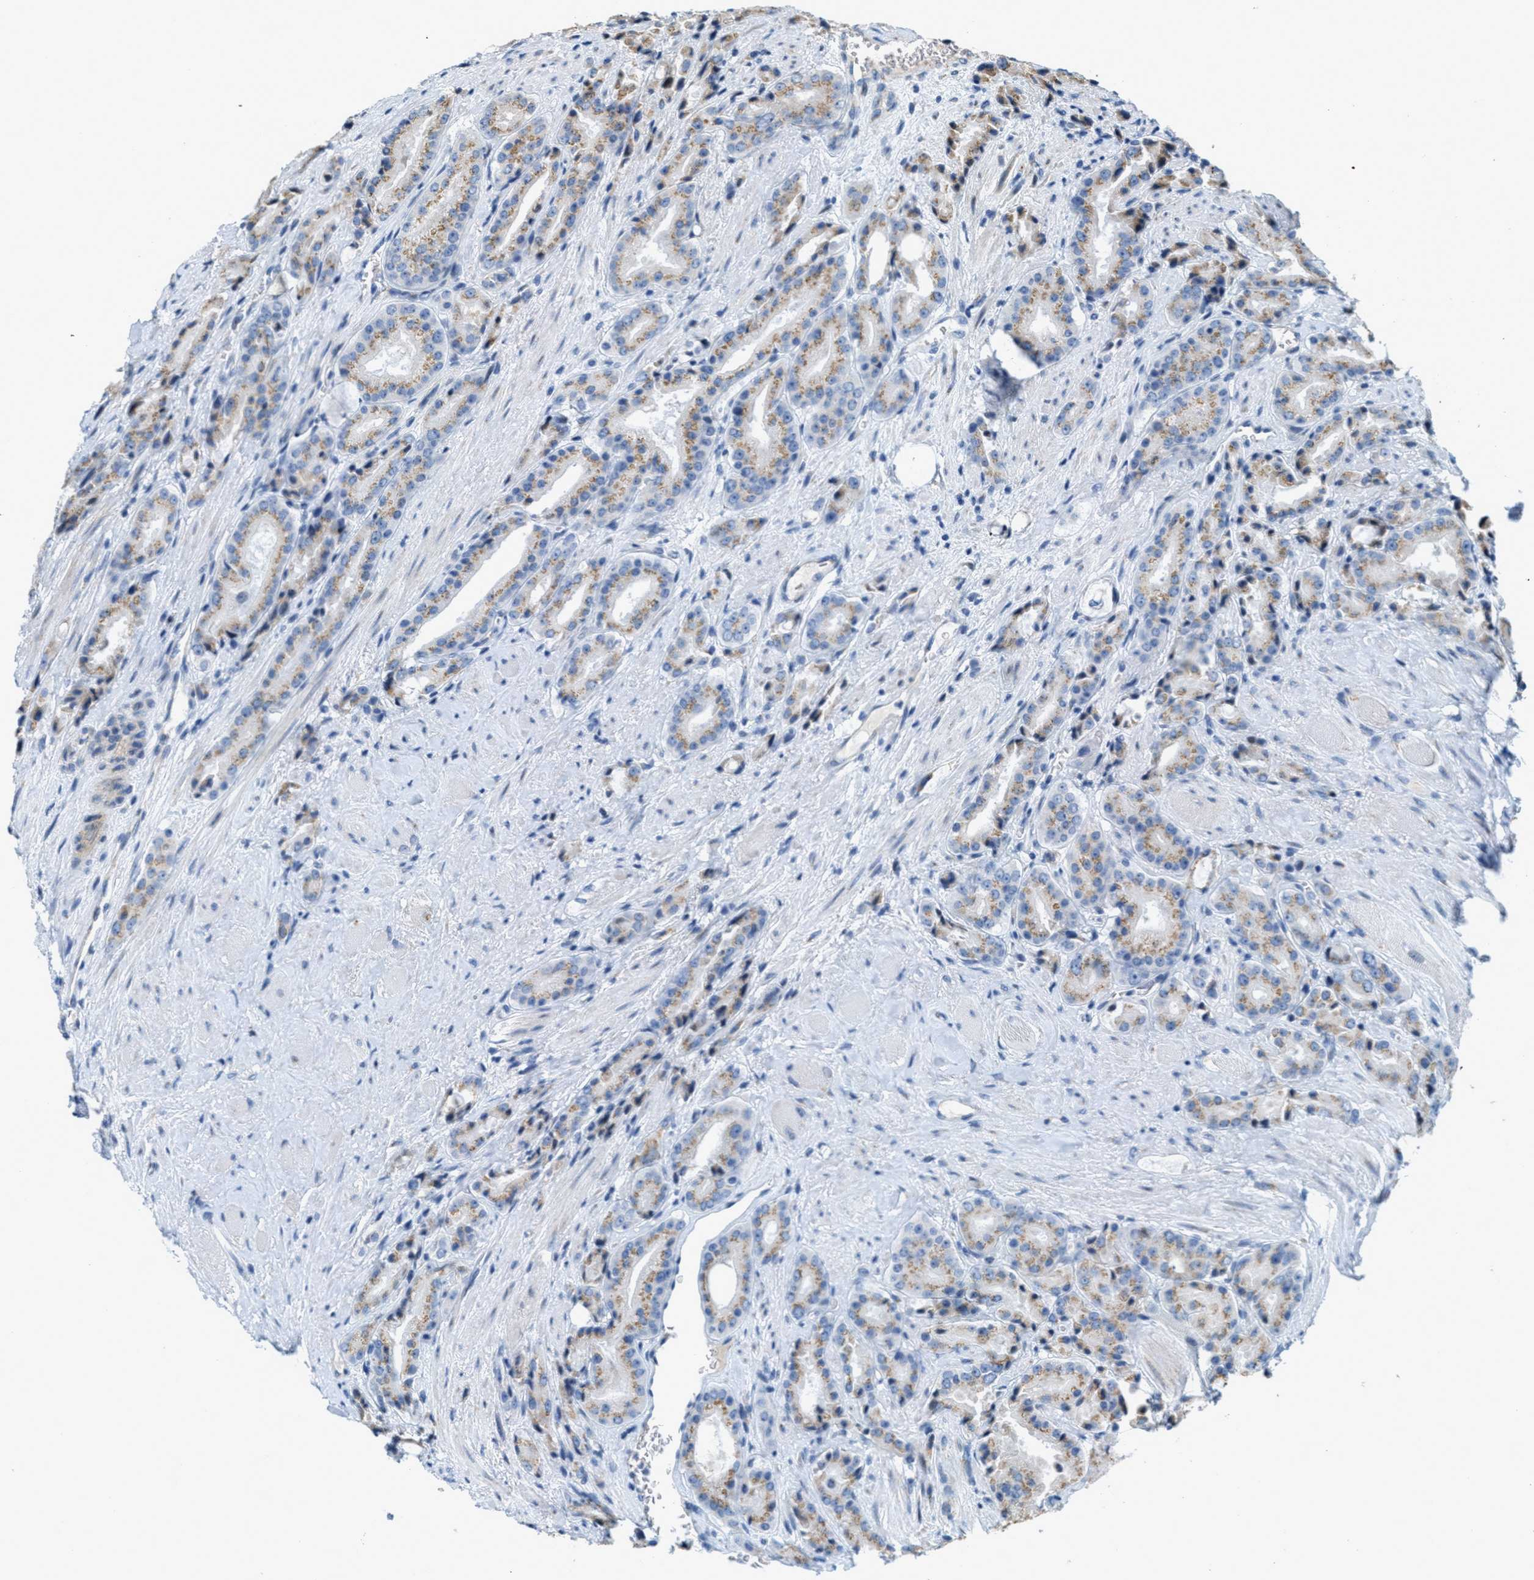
{"staining": {"intensity": "weak", "quantity": ">75%", "location": "cytoplasmic/membranous"}, "tissue": "prostate cancer", "cell_type": "Tumor cells", "image_type": "cancer", "snomed": [{"axis": "morphology", "description": "Adenocarcinoma, High grade"}, {"axis": "topography", "description": "Prostate"}], "caption": "This histopathology image exhibits immunohistochemistry (IHC) staining of prostate cancer, with low weak cytoplasmic/membranous expression in approximately >75% of tumor cells.", "gene": "ZFPL1", "patient": {"sex": "male", "age": 71}}